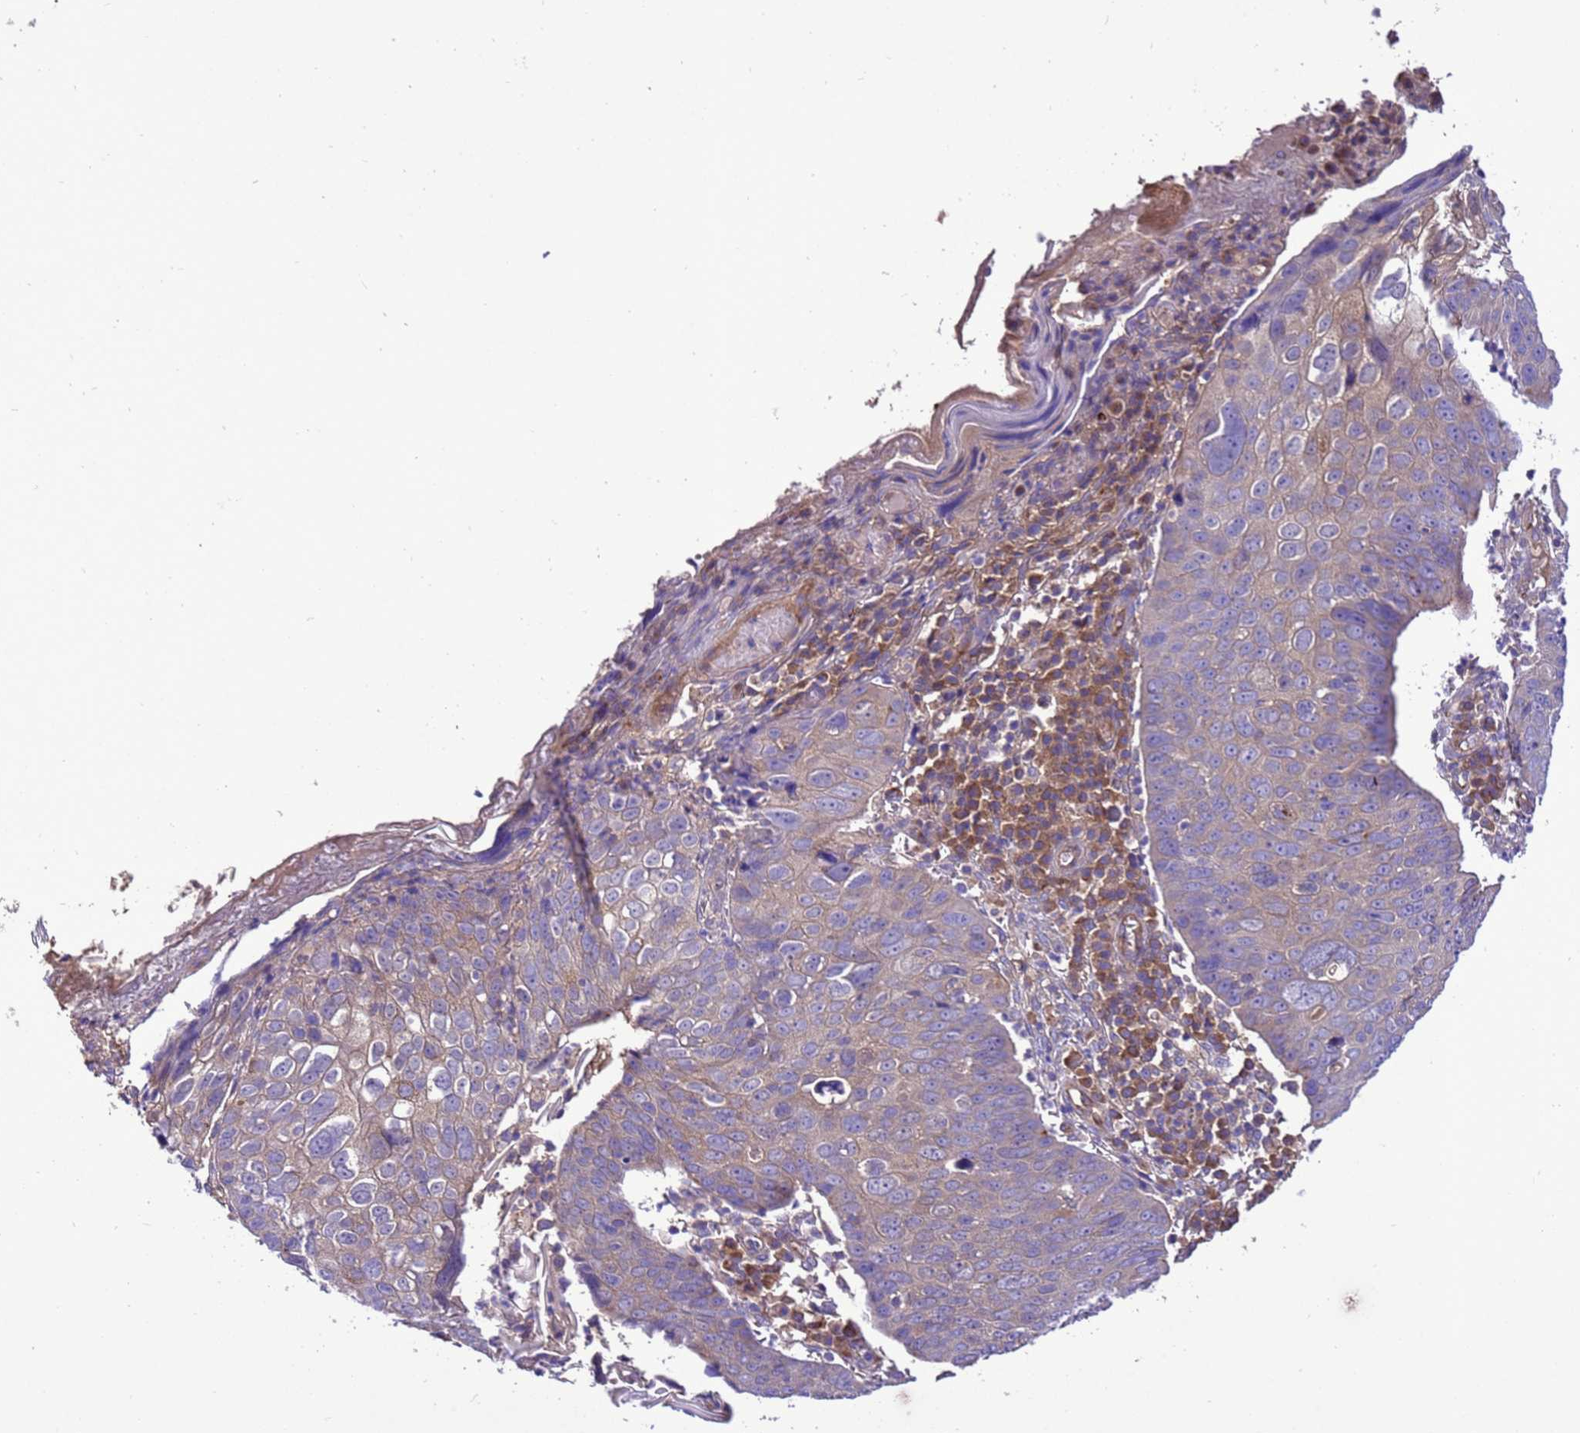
{"staining": {"intensity": "weak", "quantity": "25%-75%", "location": "cytoplasmic/membranous"}, "tissue": "skin cancer", "cell_type": "Tumor cells", "image_type": "cancer", "snomed": [{"axis": "morphology", "description": "Squamous cell carcinoma, NOS"}, {"axis": "topography", "description": "Skin"}], "caption": "Immunohistochemistry (IHC) (DAB (3,3'-diaminobenzidine)) staining of human skin cancer exhibits weak cytoplasmic/membranous protein expression in about 25%-75% of tumor cells.", "gene": "RABEP2", "patient": {"sex": "male", "age": 71}}